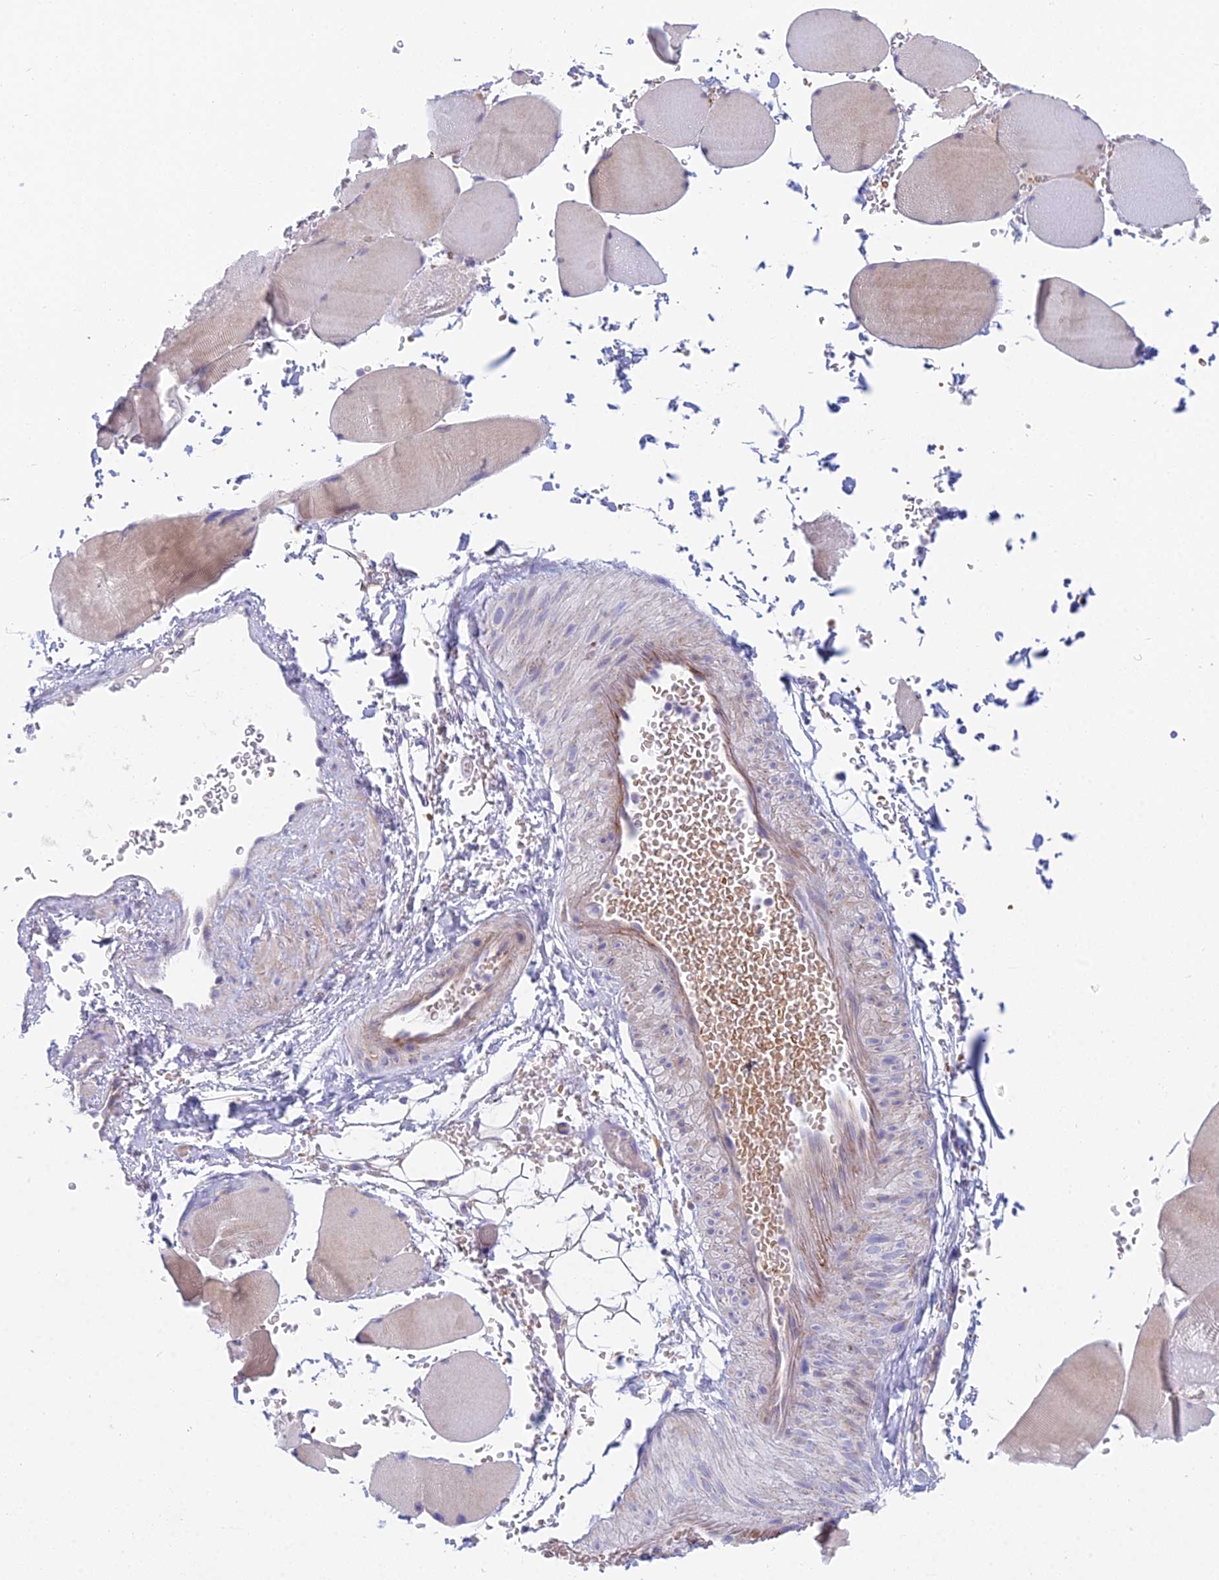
{"staining": {"intensity": "weak", "quantity": "25%-75%", "location": "cytoplasmic/membranous"}, "tissue": "skeletal muscle", "cell_type": "Myocytes", "image_type": "normal", "snomed": [{"axis": "morphology", "description": "Normal tissue, NOS"}, {"axis": "topography", "description": "Skeletal muscle"}, {"axis": "topography", "description": "Head-Neck"}], "caption": "A micrograph of skeletal muscle stained for a protein exhibits weak cytoplasmic/membranous brown staining in myocytes.", "gene": "ZNF564", "patient": {"sex": "male", "age": 66}}